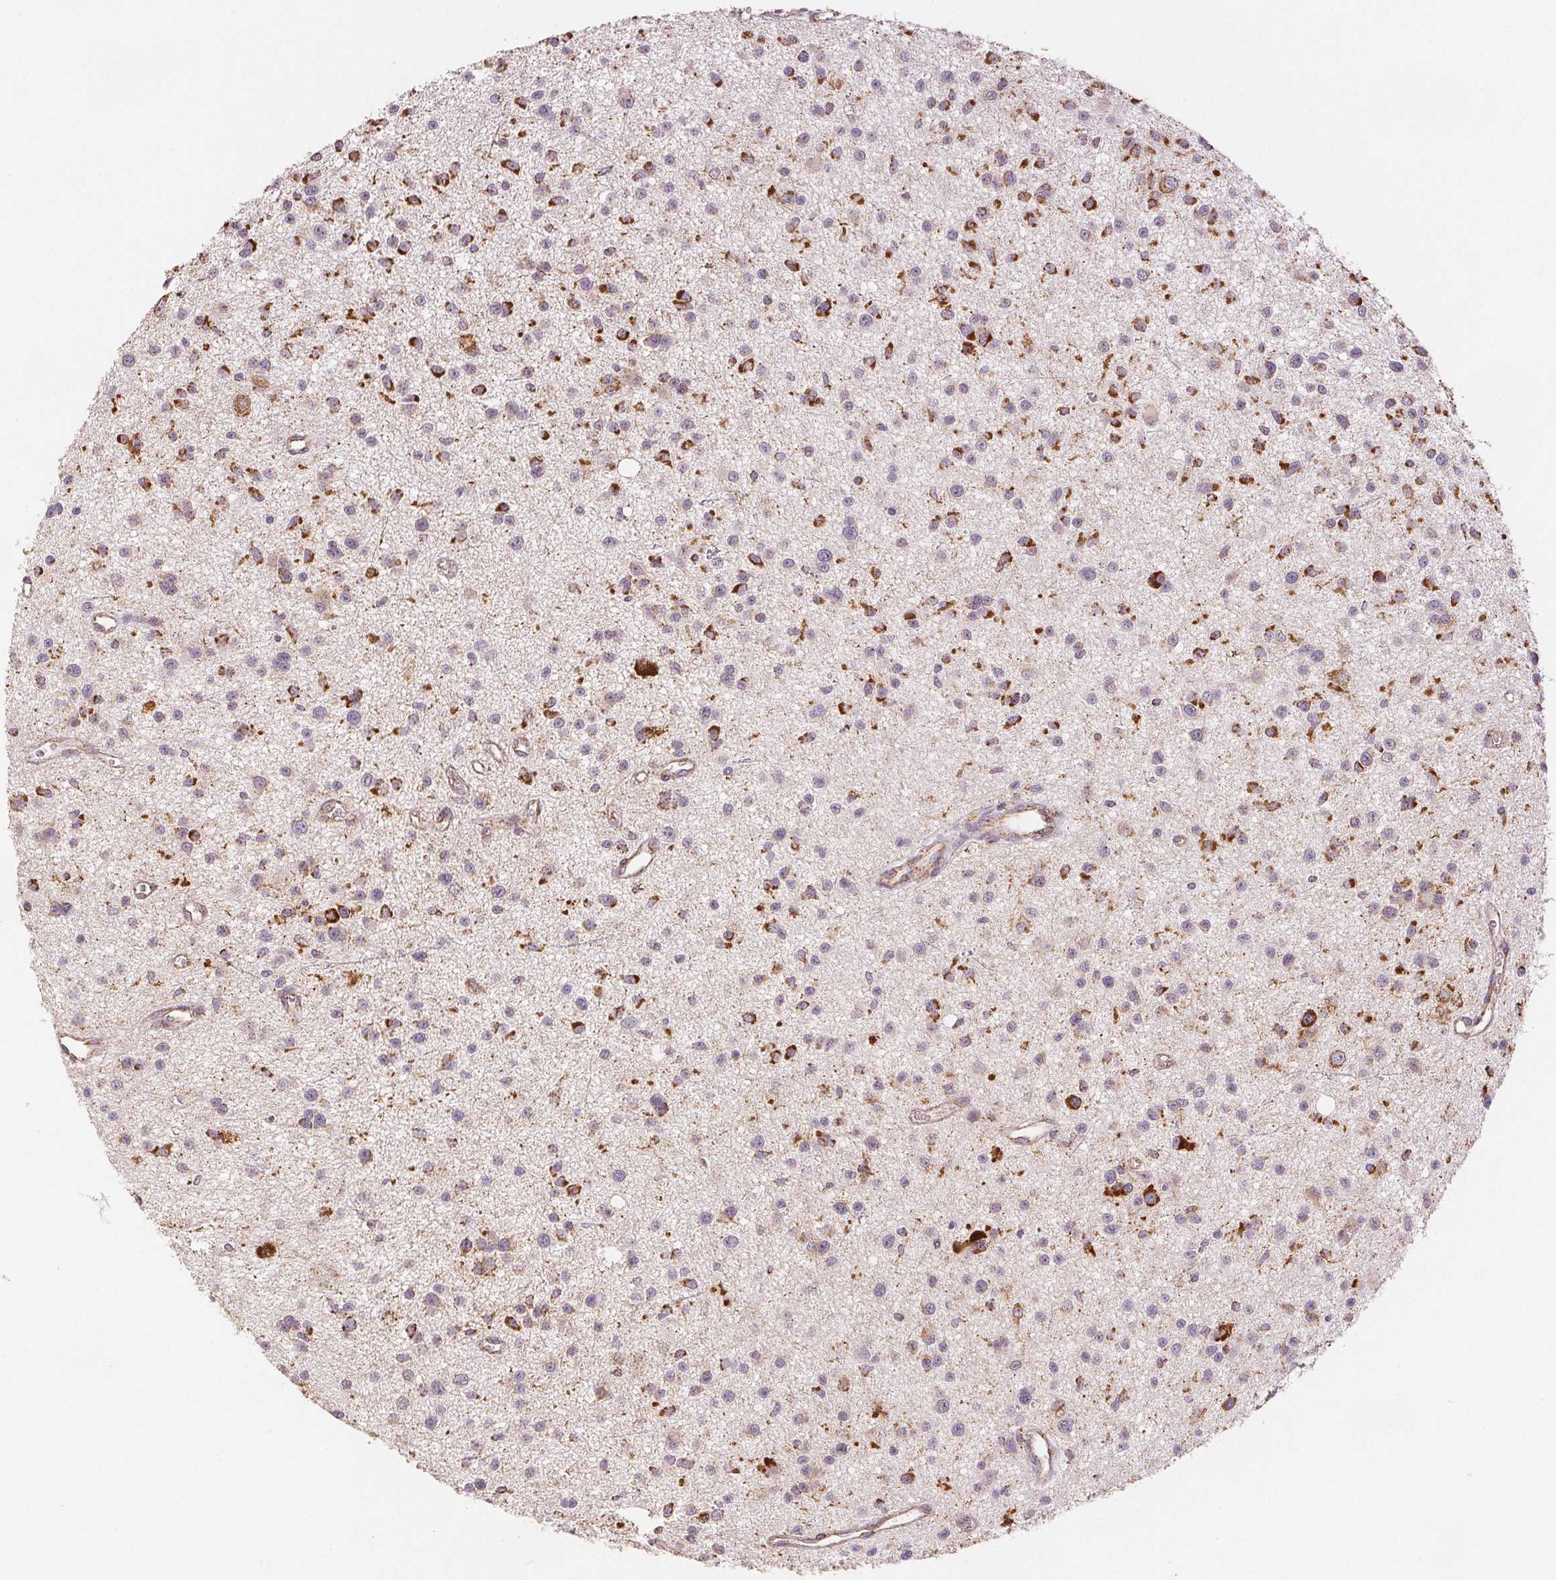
{"staining": {"intensity": "strong", "quantity": "<25%", "location": "cytoplasmic/membranous"}, "tissue": "glioma", "cell_type": "Tumor cells", "image_type": "cancer", "snomed": [{"axis": "morphology", "description": "Glioma, malignant, Low grade"}, {"axis": "topography", "description": "Brain"}], "caption": "The histopathology image exhibits staining of glioma, revealing strong cytoplasmic/membranous protein expression (brown color) within tumor cells. Nuclei are stained in blue.", "gene": "SDHB", "patient": {"sex": "male", "age": 43}}